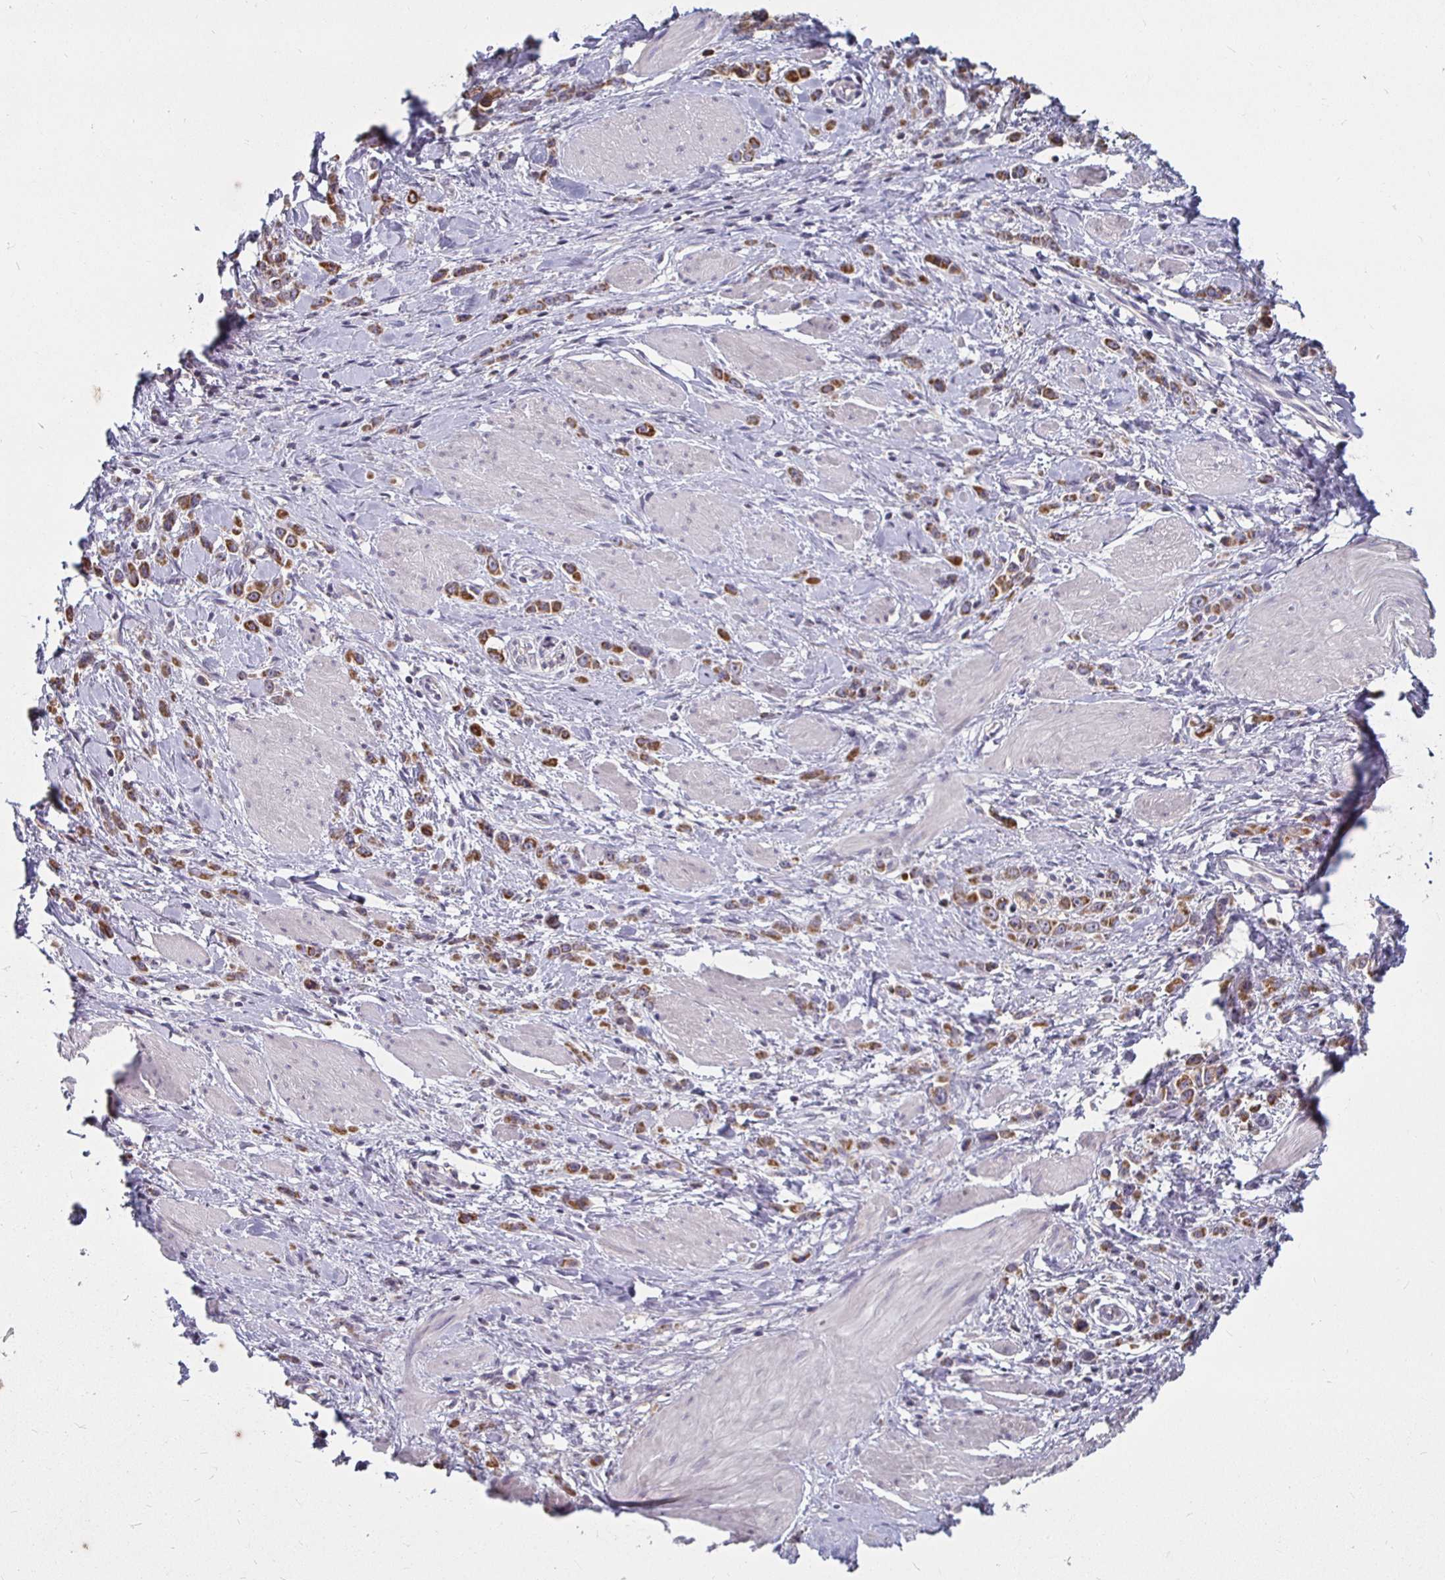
{"staining": {"intensity": "moderate", "quantity": ">75%", "location": "cytoplasmic/membranous"}, "tissue": "stomach cancer", "cell_type": "Tumor cells", "image_type": "cancer", "snomed": [{"axis": "morphology", "description": "Adenocarcinoma, NOS"}, {"axis": "topography", "description": "Stomach"}], "caption": "Stomach cancer (adenocarcinoma) was stained to show a protein in brown. There is medium levels of moderate cytoplasmic/membranous expression in about >75% of tumor cells. (Brightfield microscopy of DAB IHC at high magnification).", "gene": "RNF144B", "patient": {"sex": "male", "age": 47}}